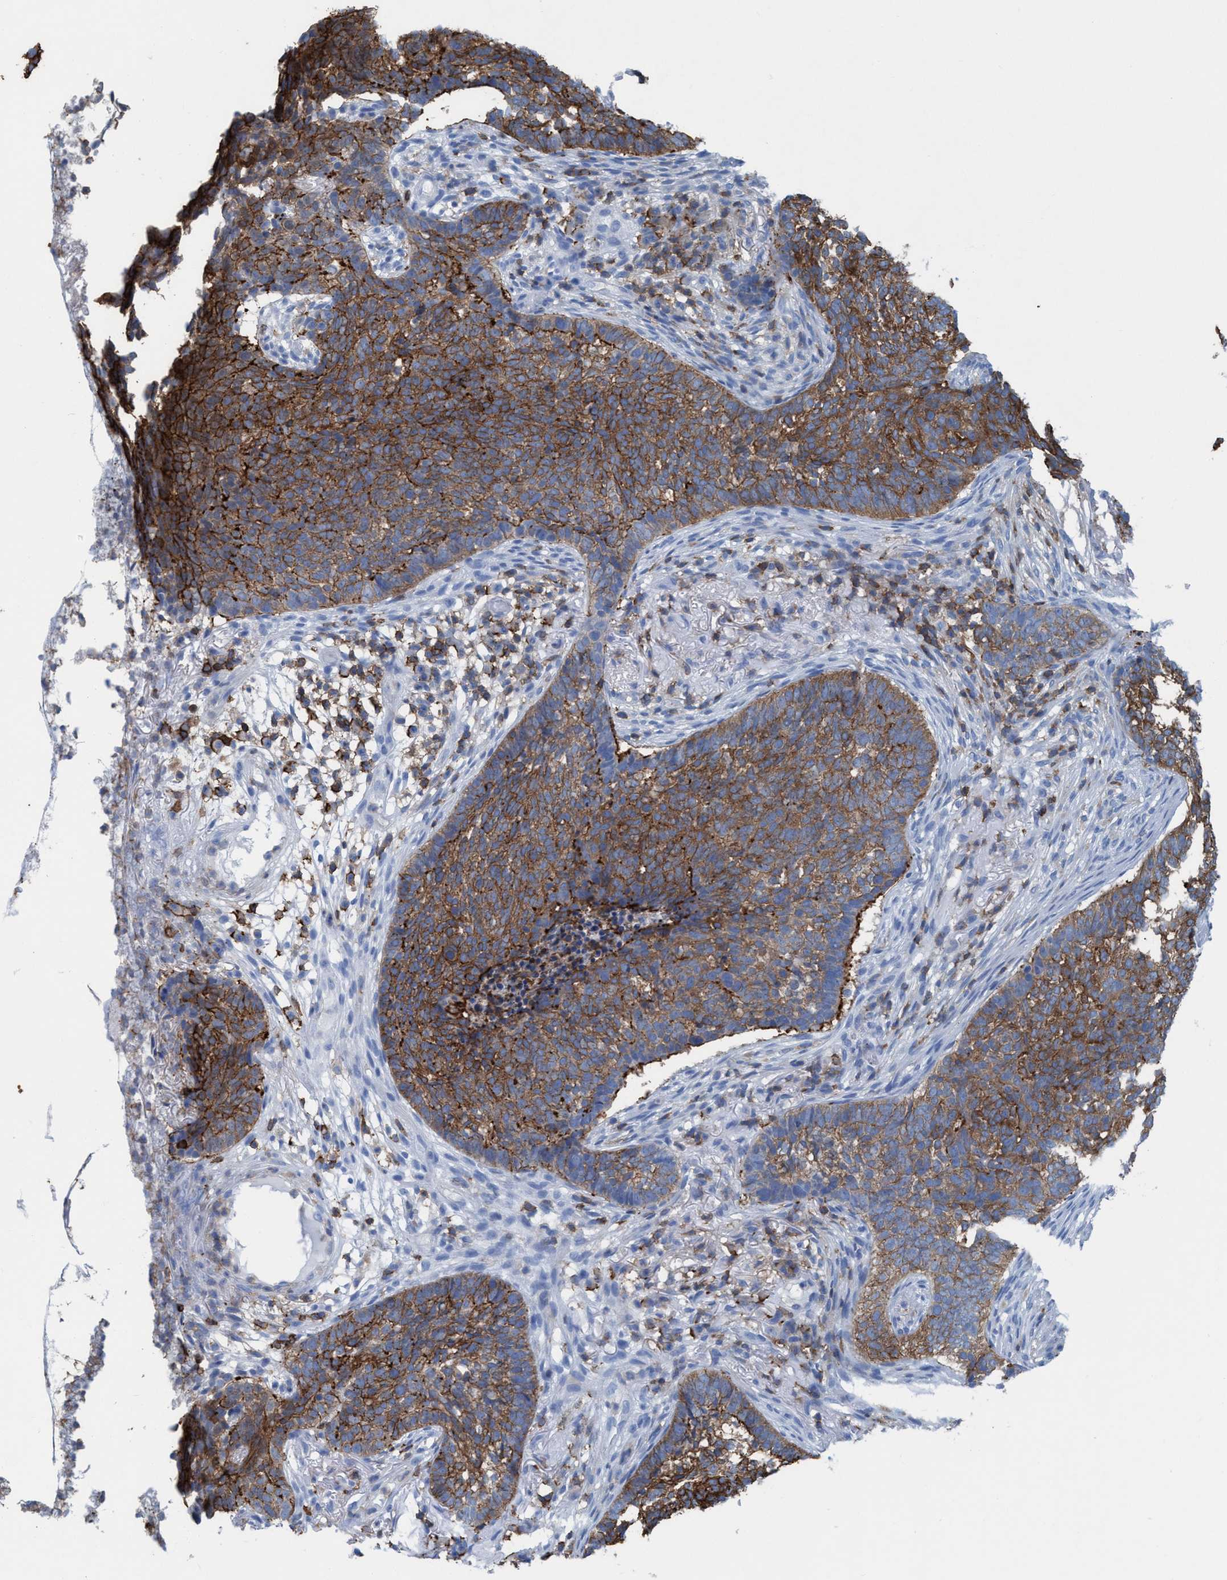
{"staining": {"intensity": "moderate", "quantity": ">75%", "location": "cytoplasmic/membranous"}, "tissue": "skin cancer", "cell_type": "Tumor cells", "image_type": "cancer", "snomed": [{"axis": "morphology", "description": "Basal cell carcinoma"}, {"axis": "topography", "description": "Skin"}], "caption": "Immunohistochemical staining of basal cell carcinoma (skin) shows medium levels of moderate cytoplasmic/membranous protein positivity in about >75% of tumor cells.", "gene": "EZR", "patient": {"sex": "male", "age": 85}}